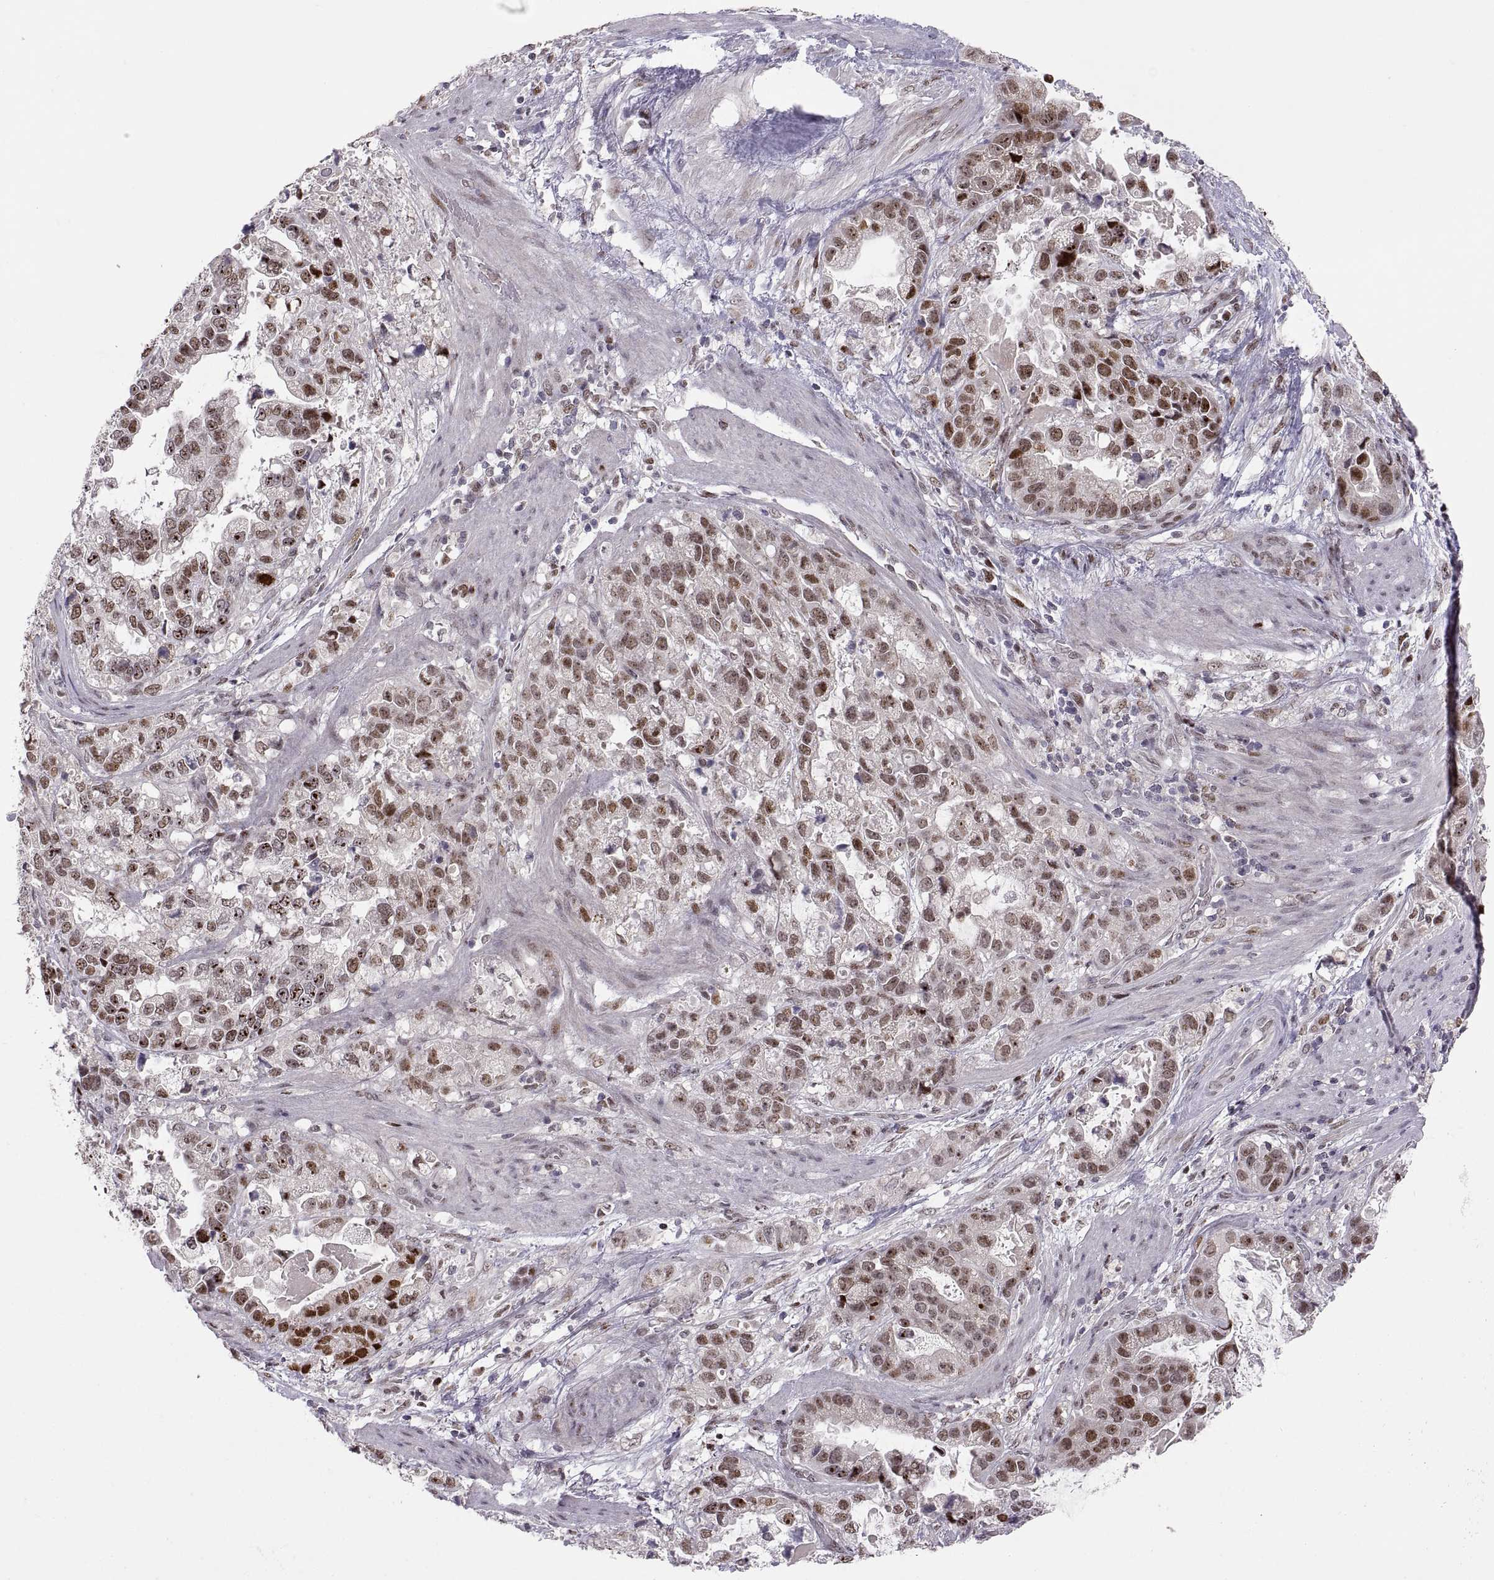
{"staining": {"intensity": "strong", "quantity": ">75%", "location": "nuclear"}, "tissue": "stomach cancer", "cell_type": "Tumor cells", "image_type": "cancer", "snomed": [{"axis": "morphology", "description": "Adenocarcinoma, NOS"}, {"axis": "topography", "description": "Stomach"}], "caption": "High-magnification brightfield microscopy of adenocarcinoma (stomach) stained with DAB (3,3'-diaminobenzidine) (brown) and counterstained with hematoxylin (blue). tumor cells exhibit strong nuclear positivity is present in approximately>75% of cells.", "gene": "SNAI1", "patient": {"sex": "male", "age": 59}}